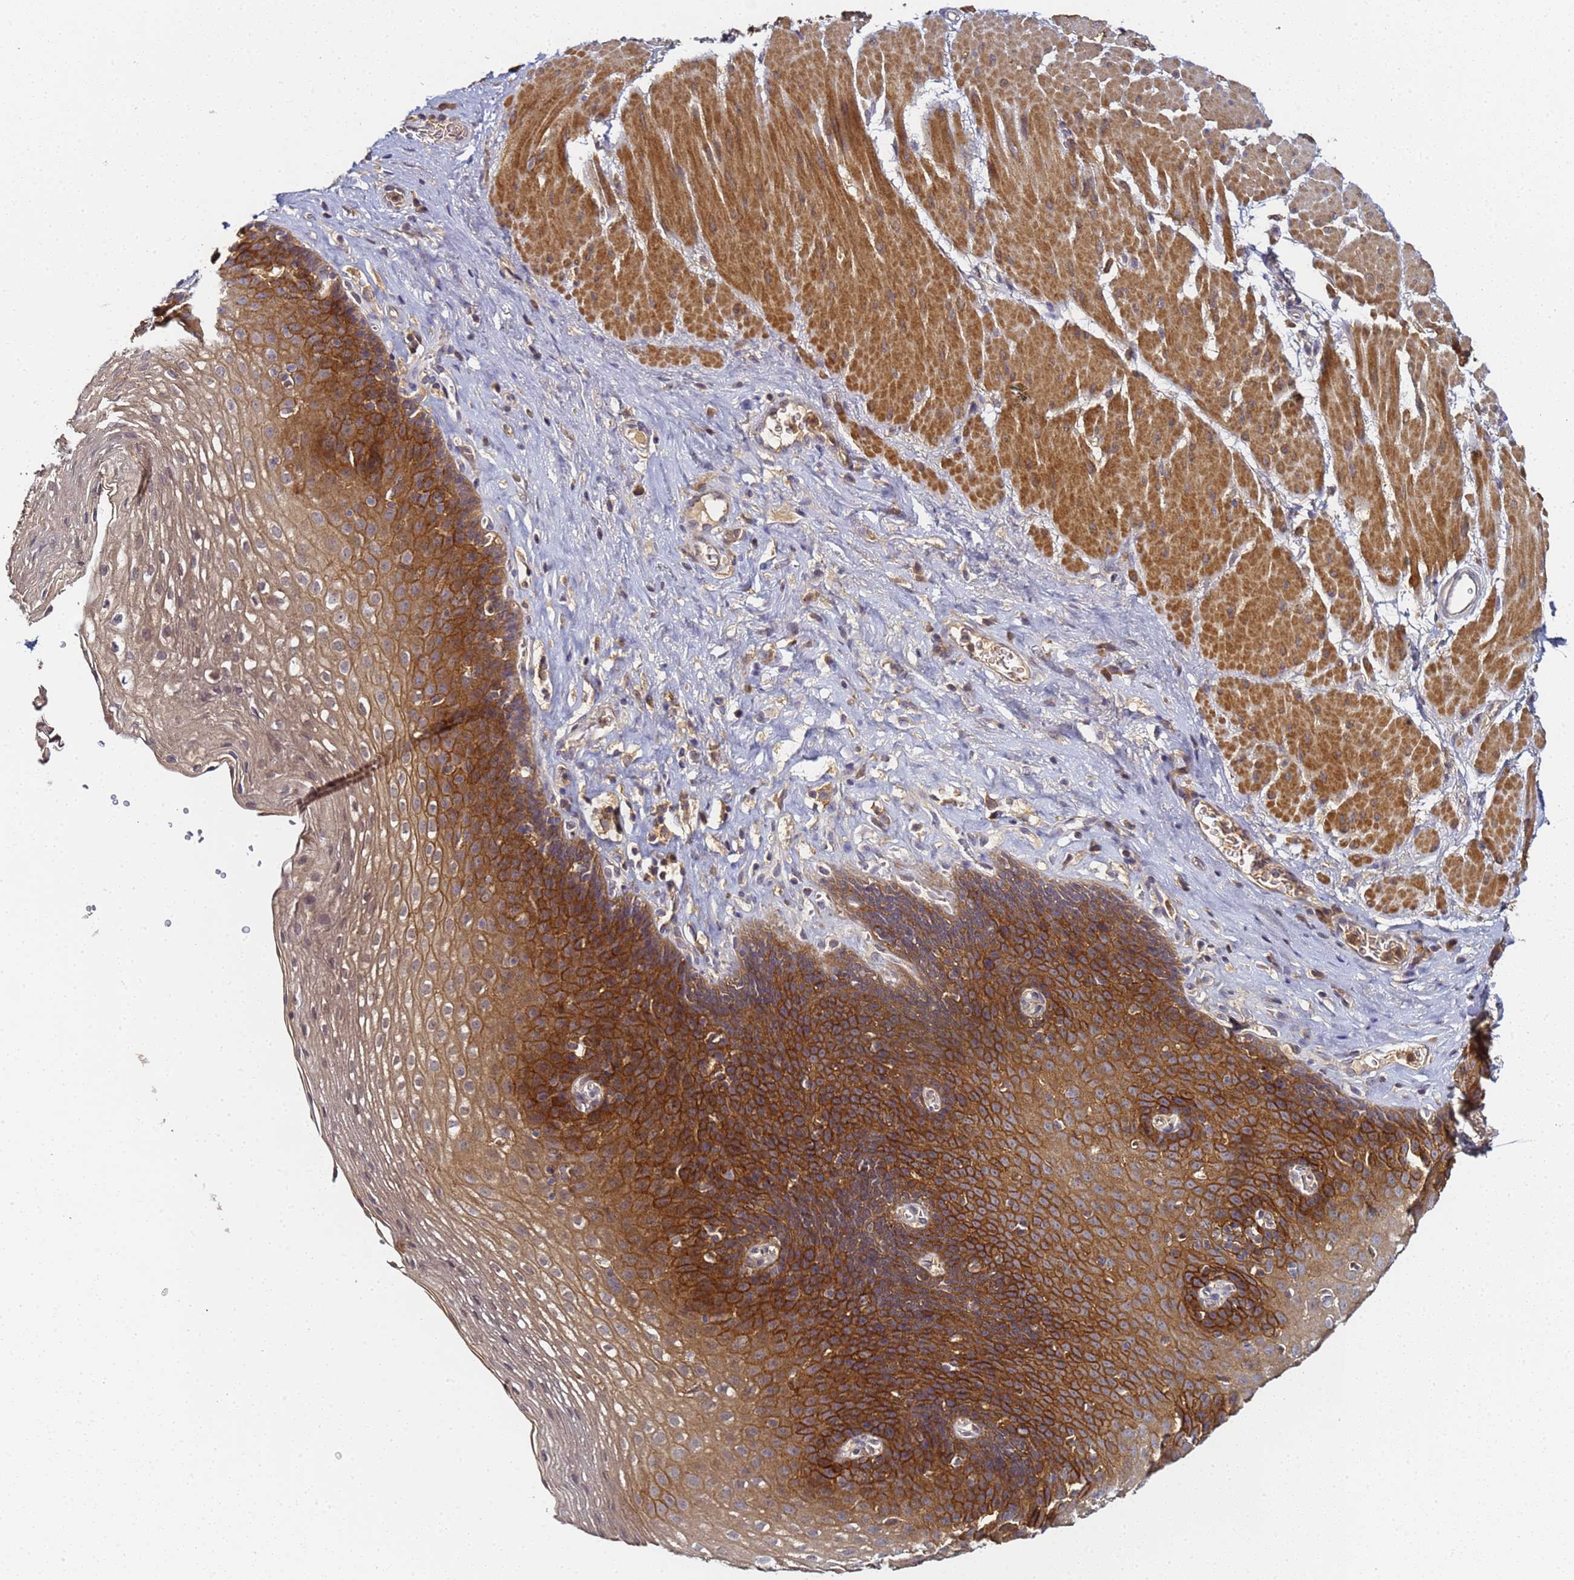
{"staining": {"intensity": "moderate", "quantity": ">75%", "location": "cytoplasmic/membranous"}, "tissue": "esophagus", "cell_type": "Squamous epithelial cells", "image_type": "normal", "snomed": [{"axis": "morphology", "description": "Normal tissue, NOS"}, {"axis": "topography", "description": "Esophagus"}], "caption": "Protein expression analysis of normal human esophagus reveals moderate cytoplasmic/membranous staining in approximately >75% of squamous epithelial cells.", "gene": "LRRC69", "patient": {"sex": "female", "age": 66}}